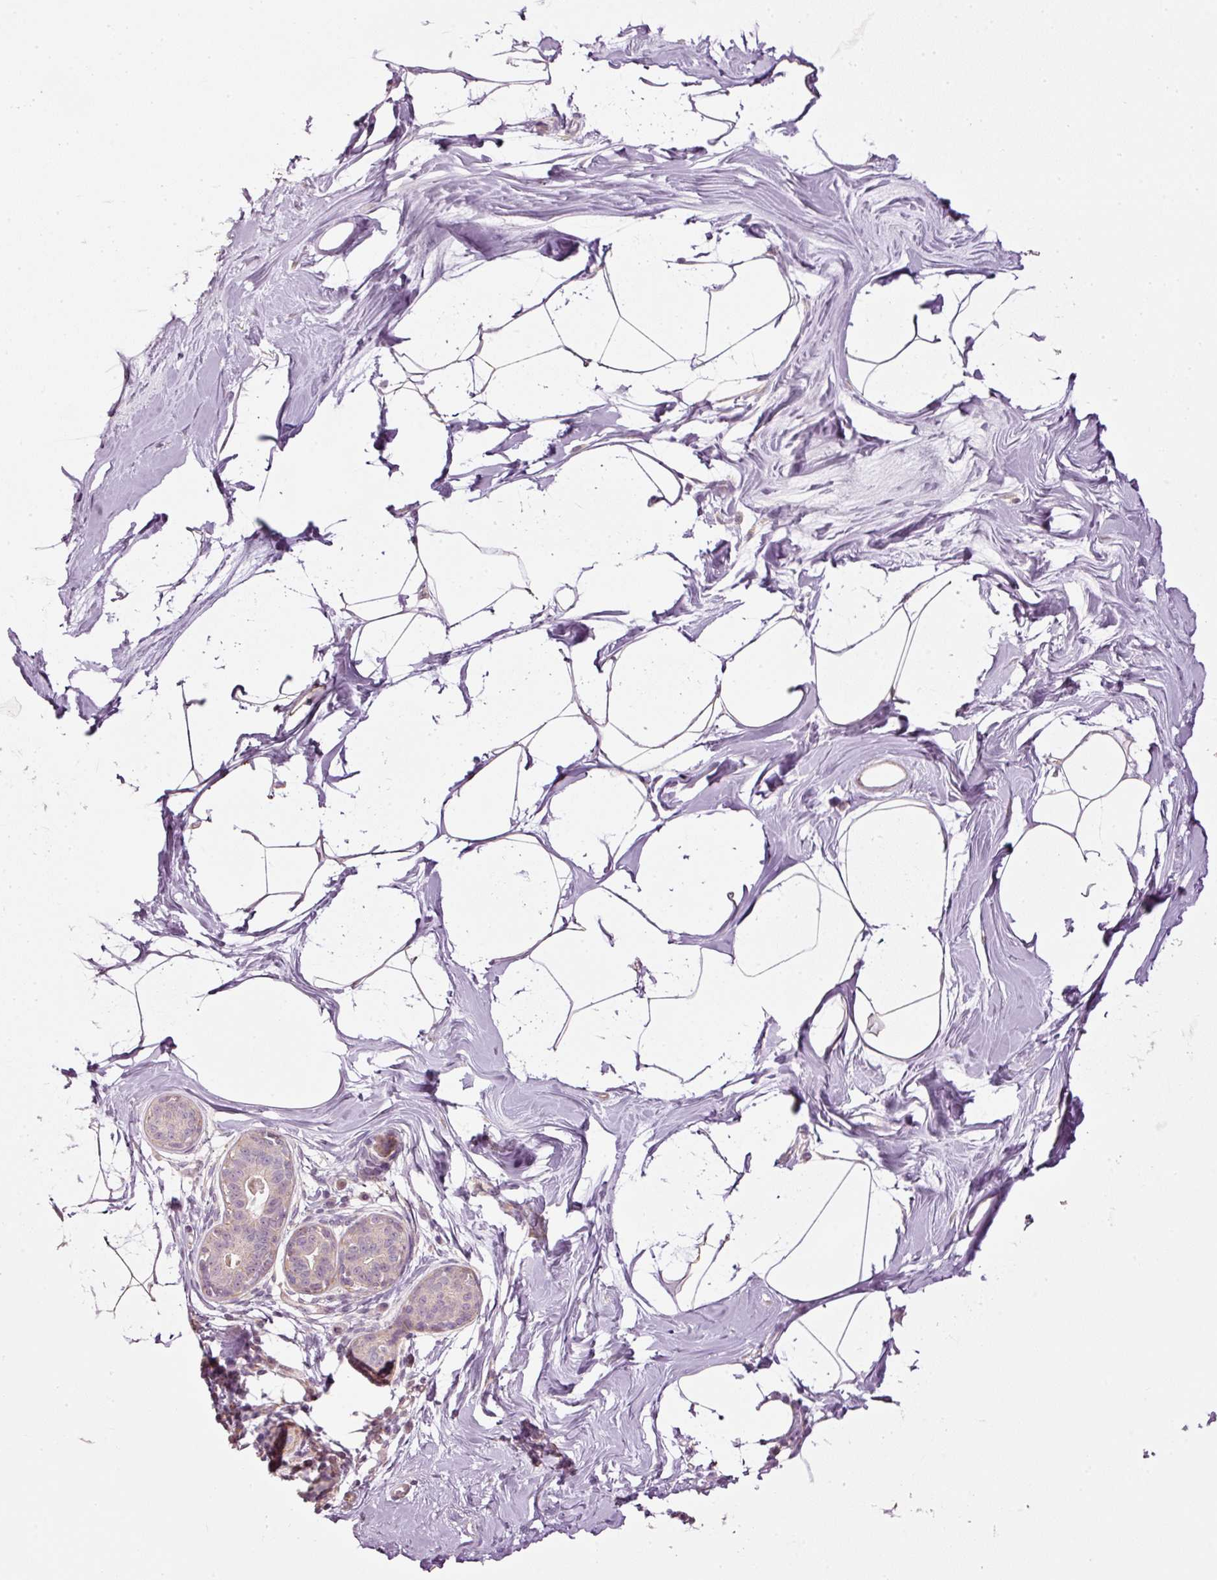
{"staining": {"intensity": "negative", "quantity": "none", "location": "none"}, "tissue": "breast", "cell_type": "Adipocytes", "image_type": "normal", "snomed": [{"axis": "morphology", "description": "Normal tissue, NOS"}, {"axis": "topography", "description": "Breast"}], "caption": "Breast stained for a protein using immunohistochemistry shows no expression adipocytes.", "gene": "CDC20B", "patient": {"sex": "female", "age": 45}}